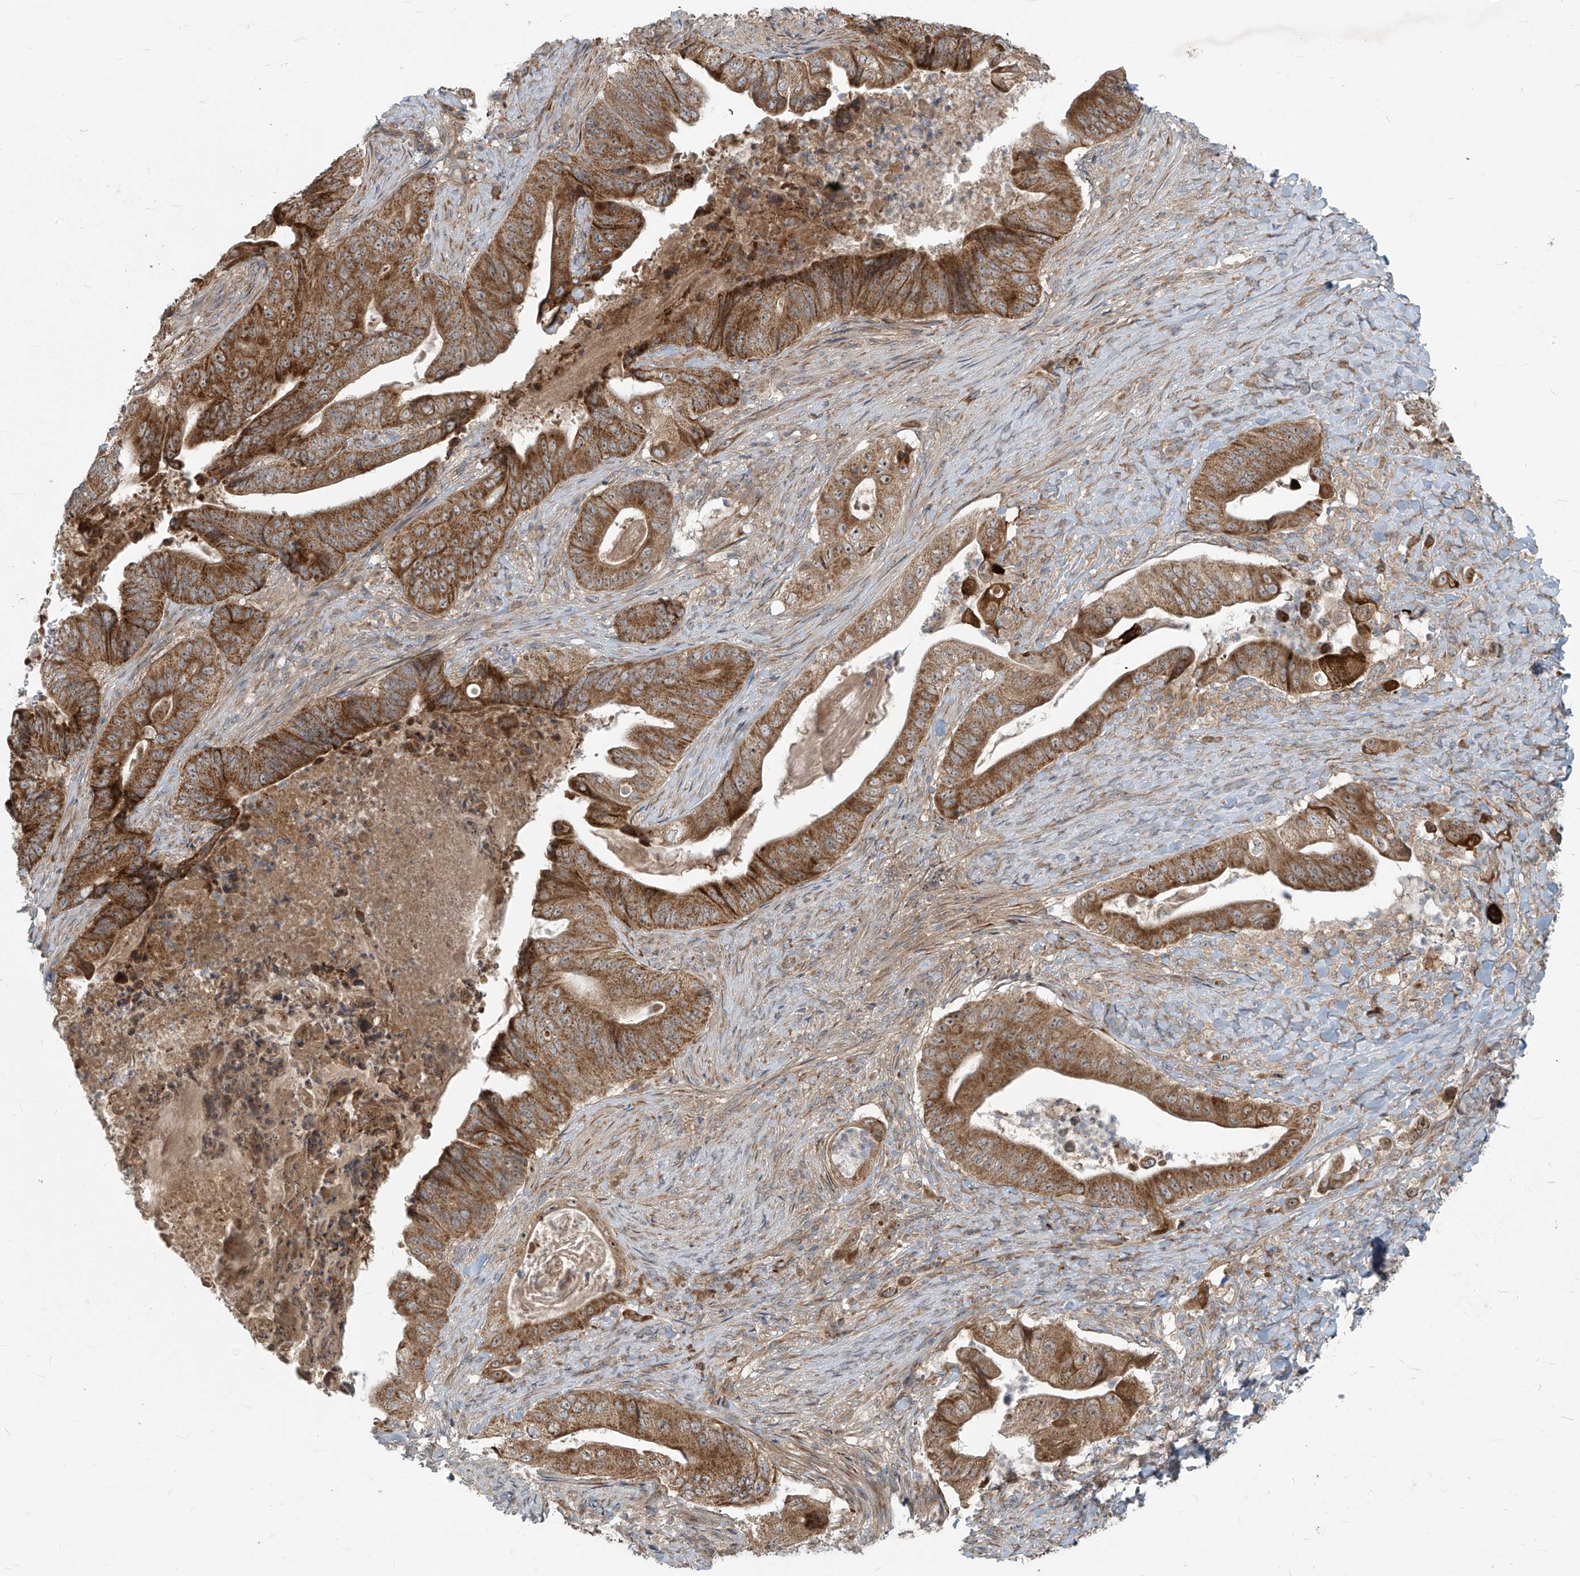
{"staining": {"intensity": "strong", "quantity": ">75%", "location": "cytoplasmic/membranous"}, "tissue": "stomach cancer", "cell_type": "Tumor cells", "image_type": "cancer", "snomed": [{"axis": "morphology", "description": "Adenocarcinoma, NOS"}, {"axis": "topography", "description": "Stomach"}], "caption": "IHC photomicrograph of adenocarcinoma (stomach) stained for a protein (brown), which reveals high levels of strong cytoplasmic/membranous staining in about >75% of tumor cells.", "gene": "KATNIP", "patient": {"sex": "female", "age": 73}}